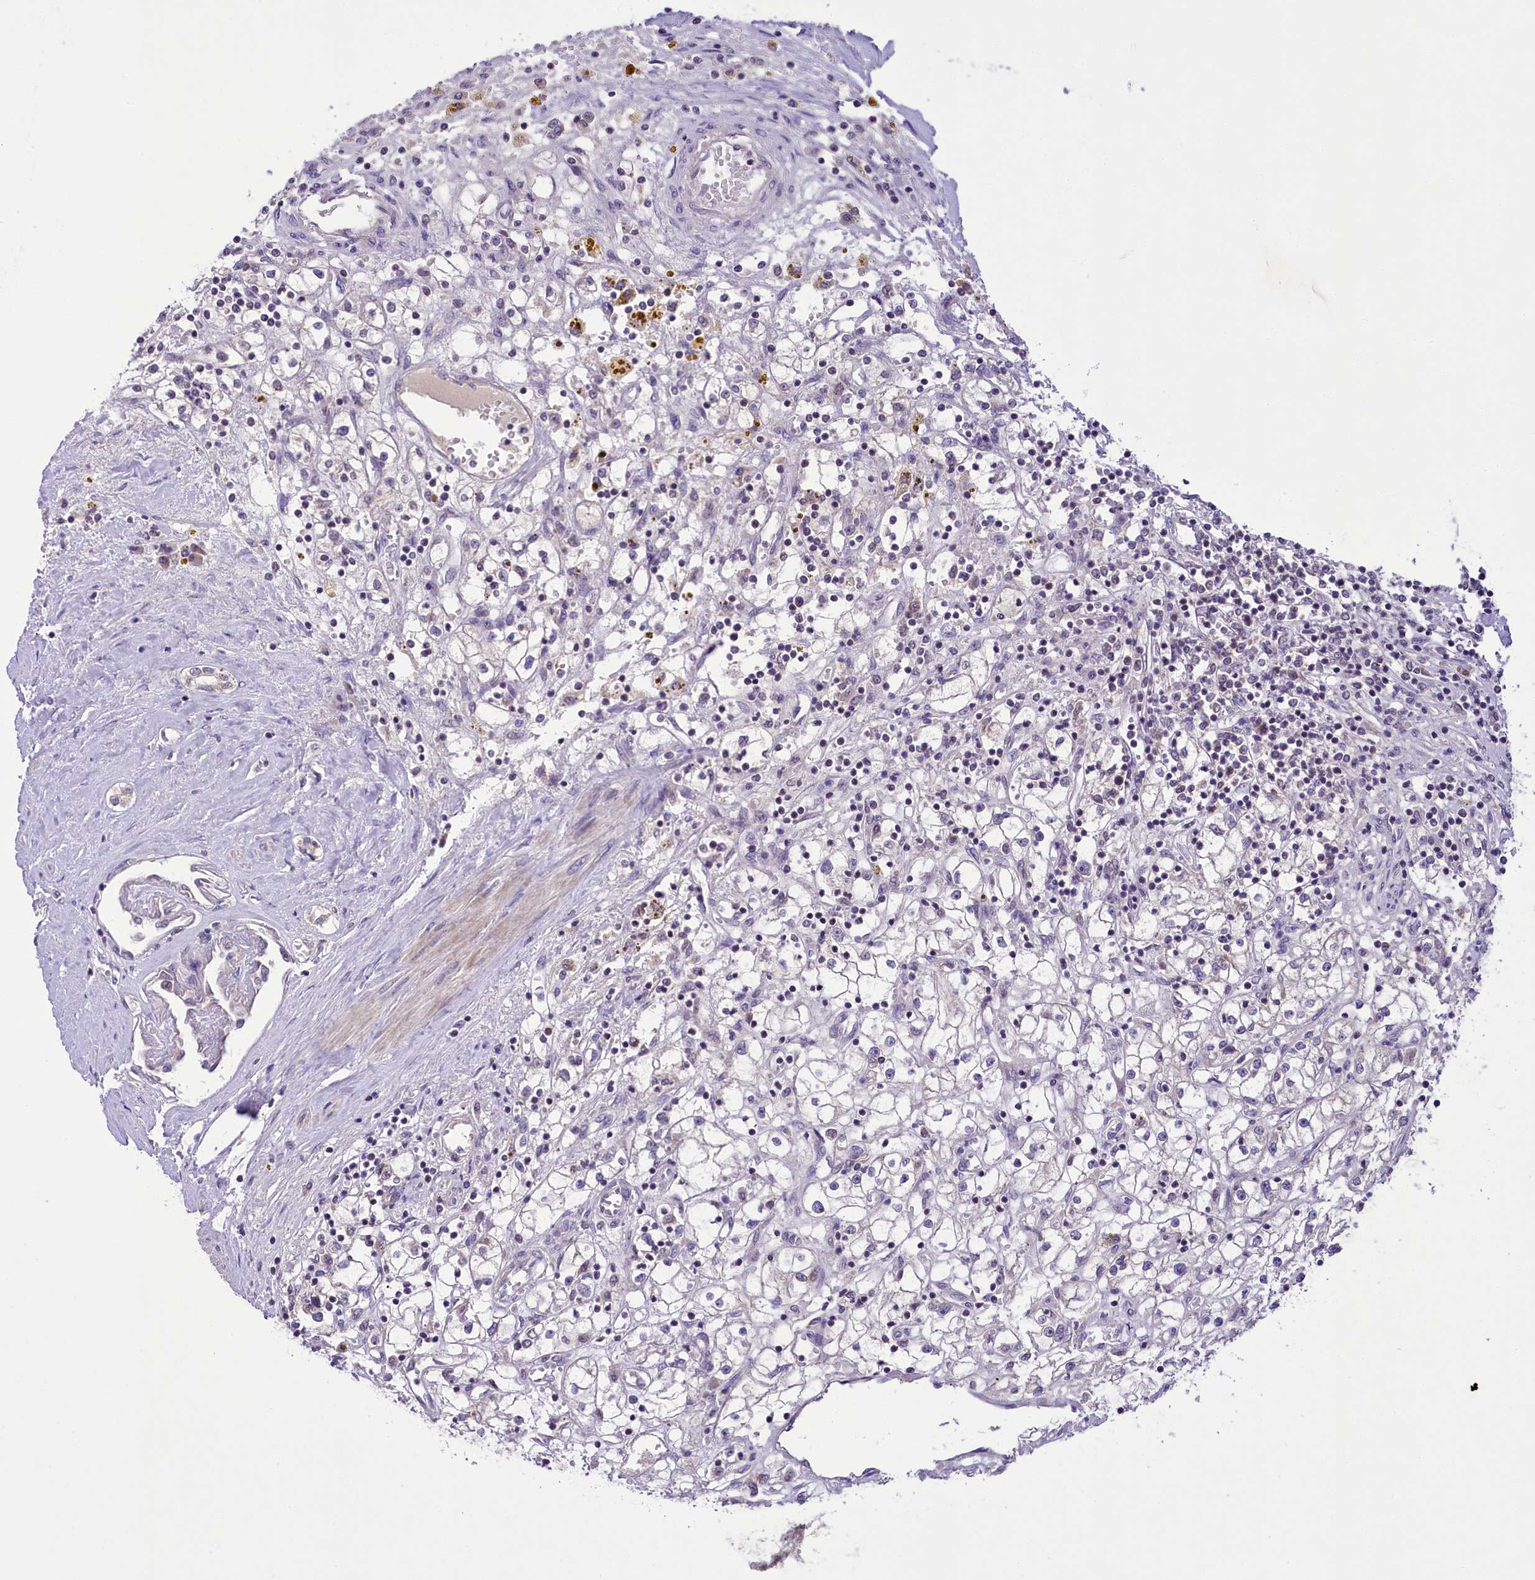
{"staining": {"intensity": "negative", "quantity": "none", "location": "none"}, "tissue": "renal cancer", "cell_type": "Tumor cells", "image_type": "cancer", "snomed": [{"axis": "morphology", "description": "Adenocarcinoma, NOS"}, {"axis": "topography", "description": "Kidney"}], "caption": "Tumor cells show no significant protein staining in renal cancer (adenocarcinoma). The staining is performed using DAB brown chromogen with nuclei counter-stained in using hematoxylin.", "gene": "PAF1", "patient": {"sex": "male", "age": 56}}